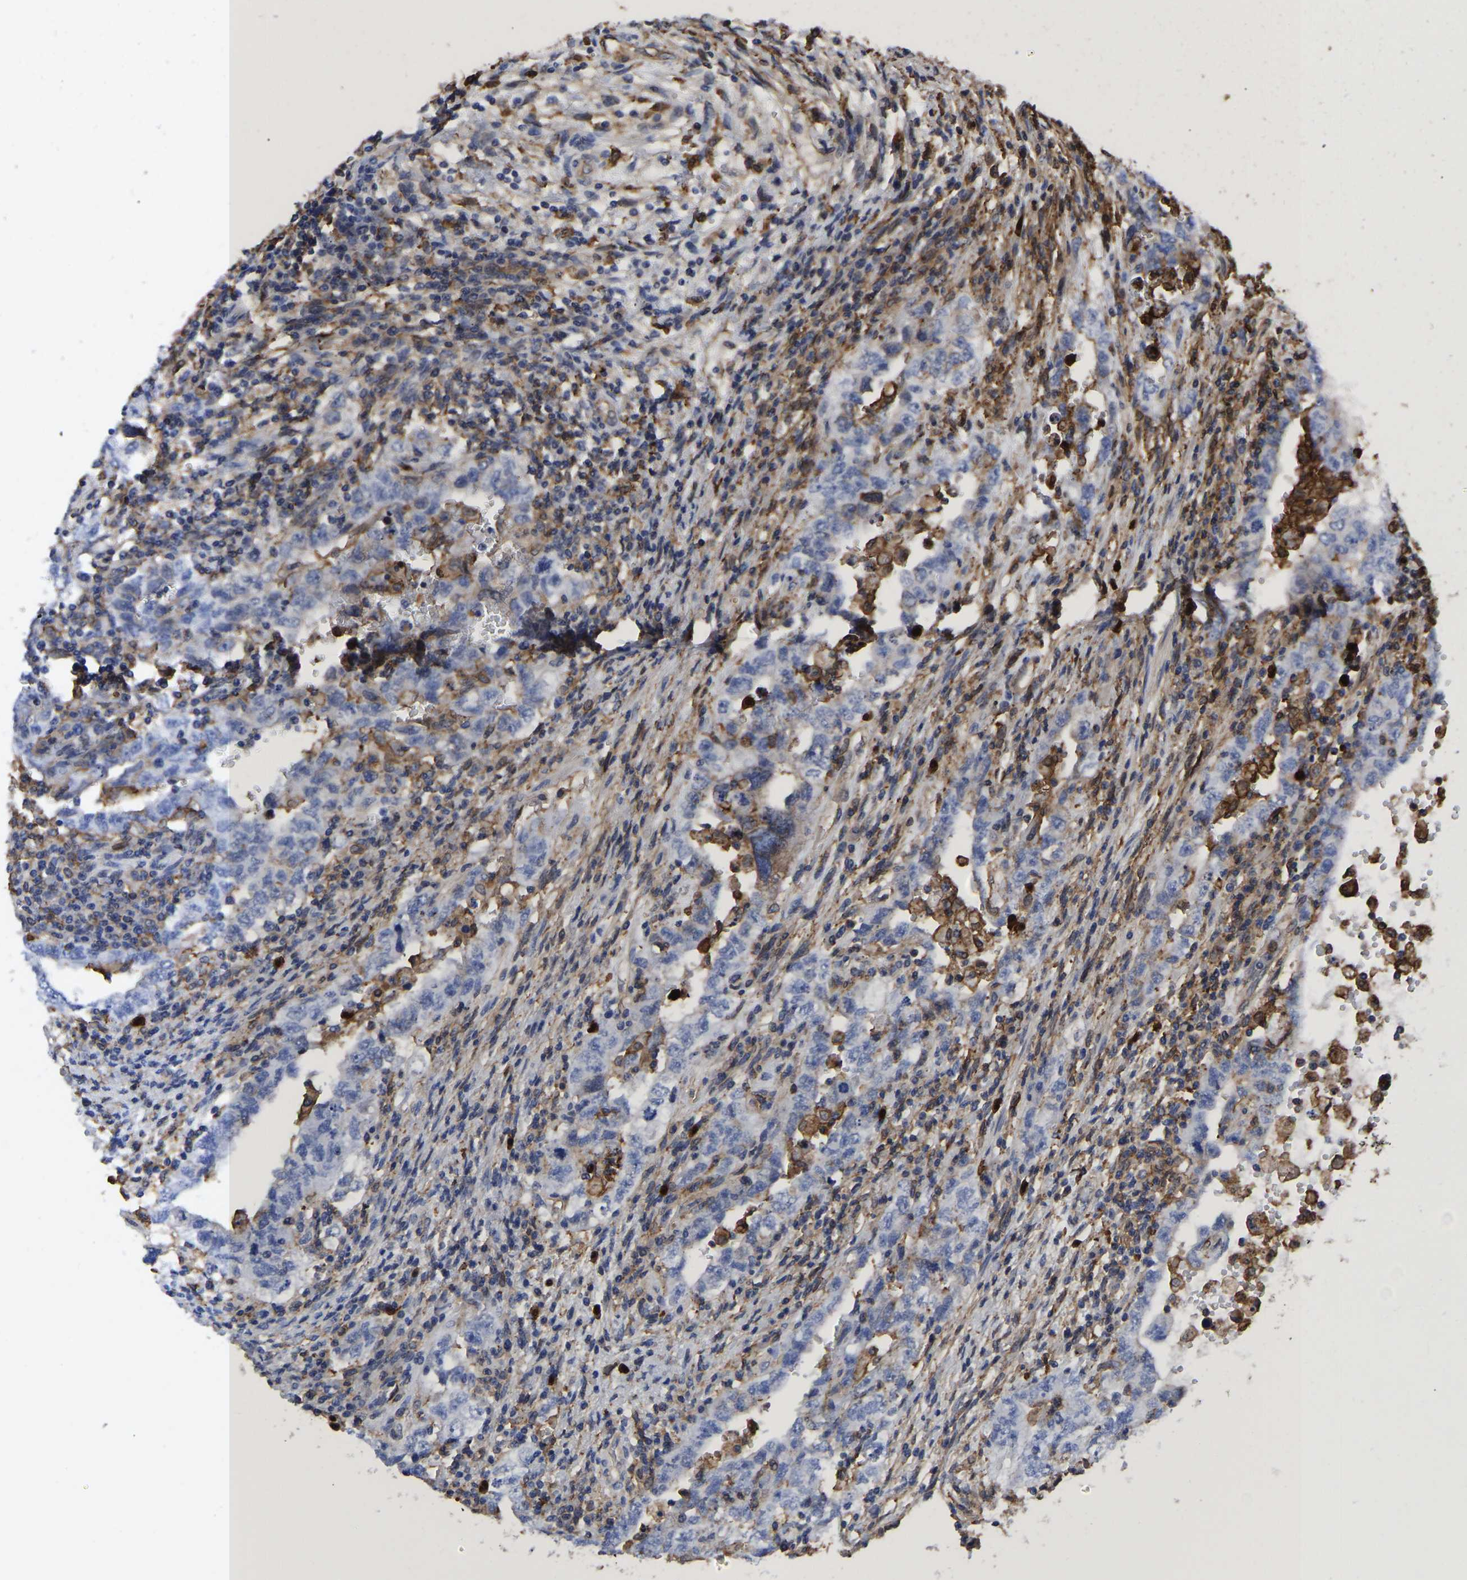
{"staining": {"intensity": "negative", "quantity": "none", "location": "none"}, "tissue": "testis cancer", "cell_type": "Tumor cells", "image_type": "cancer", "snomed": [{"axis": "morphology", "description": "Carcinoma, Embryonal, NOS"}, {"axis": "topography", "description": "Testis"}], "caption": "Immunohistochemistry (IHC) histopathology image of neoplastic tissue: human testis cancer stained with DAB (3,3'-diaminobenzidine) reveals no significant protein staining in tumor cells.", "gene": "LIF", "patient": {"sex": "male", "age": 26}}